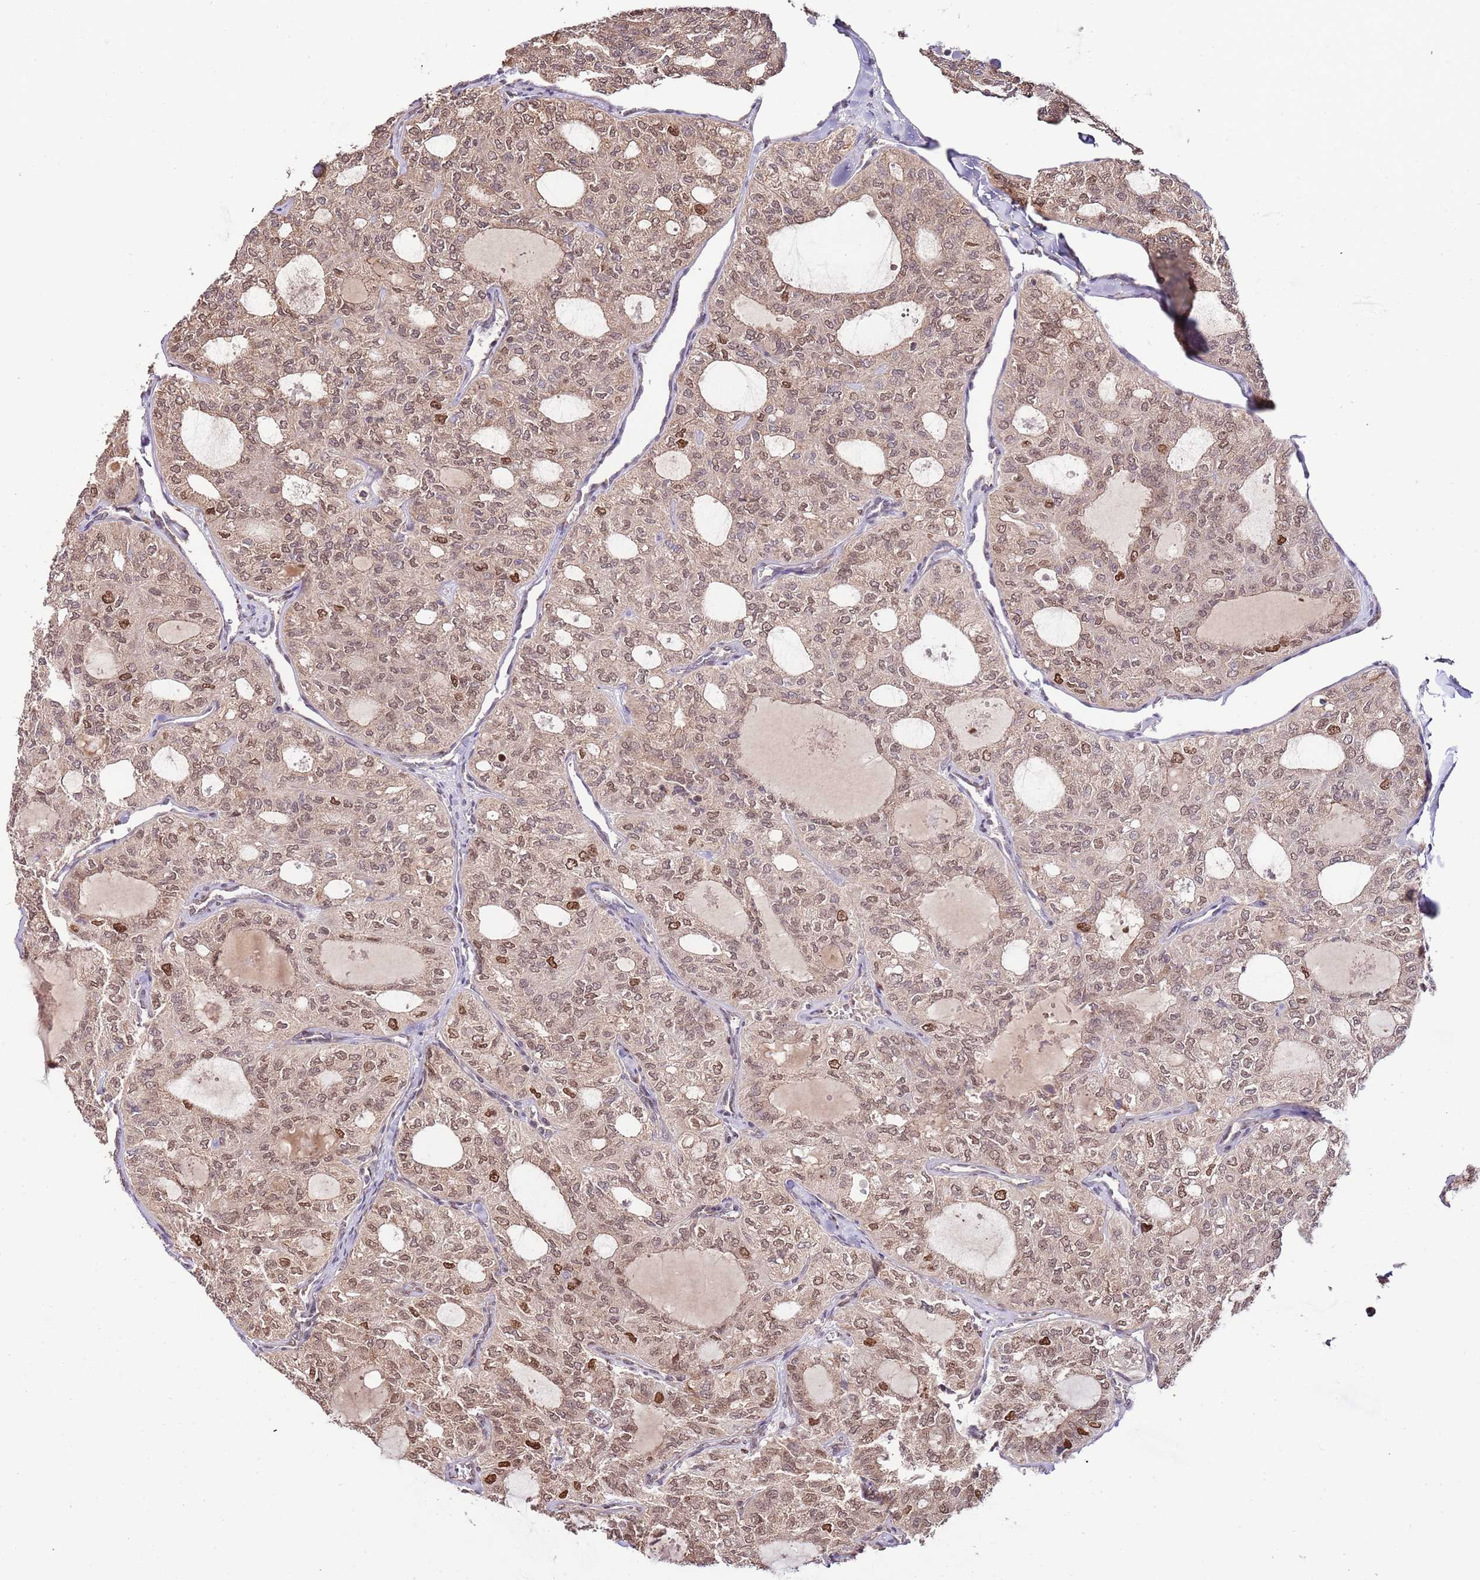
{"staining": {"intensity": "strong", "quantity": "<25%", "location": "nuclear"}, "tissue": "thyroid cancer", "cell_type": "Tumor cells", "image_type": "cancer", "snomed": [{"axis": "morphology", "description": "Follicular adenoma carcinoma, NOS"}, {"axis": "topography", "description": "Thyroid gland"}], "caption": "Thyroid cancer (follicular adenoma carcinoma) tissue exhibits strong nuclear staining in approximately <25% of tumor cells, visualized by immunohistochemistry.", "gene": "RIF1", "patient": {"sex": "male", "age": 75}}